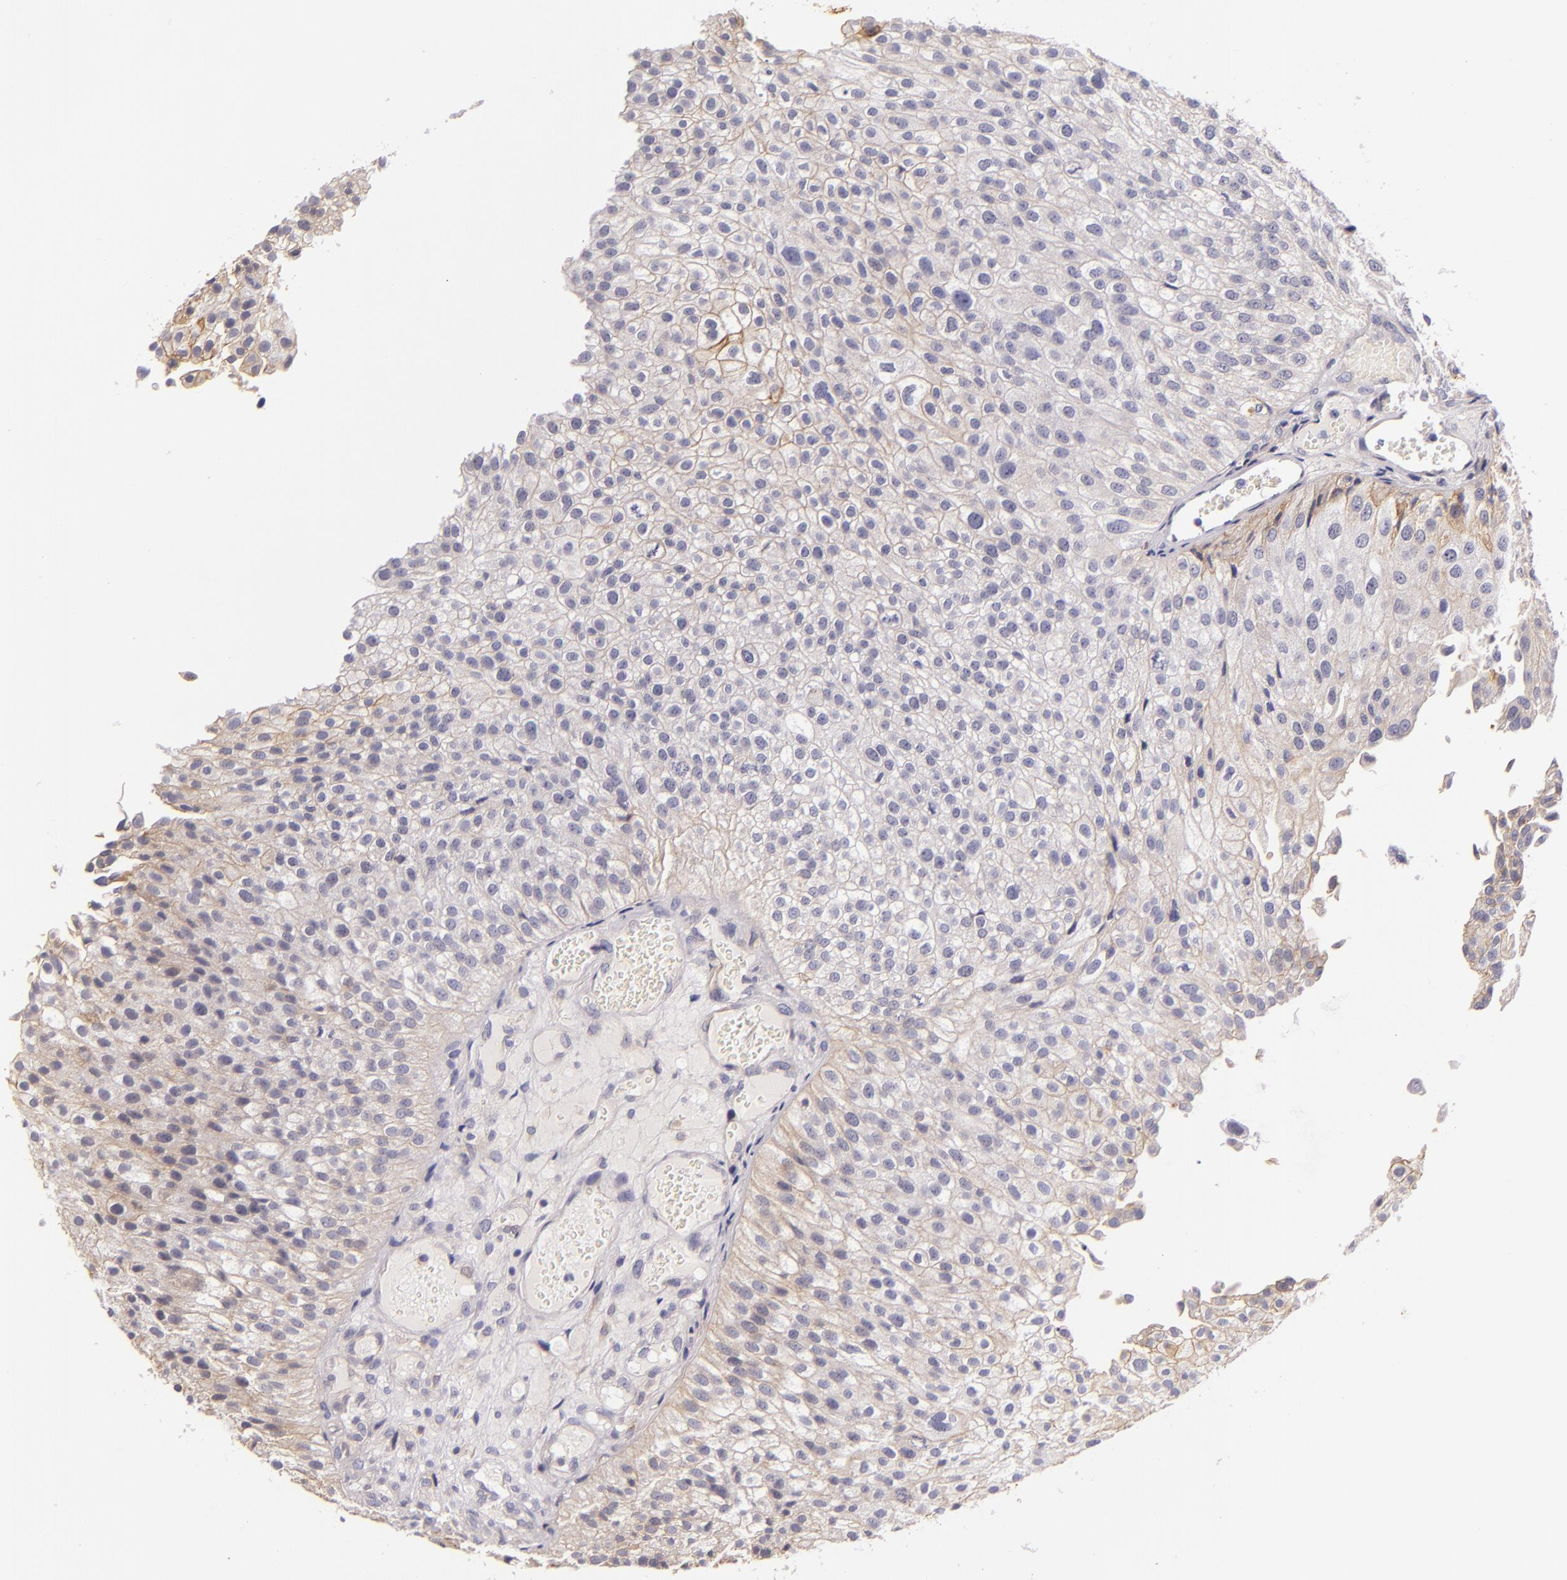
{"staining": {"intensity": "weak", "quantity": "<25%", "location": "cytoplasmic/membranous"}, "tissue": "urothelial cancer", "cell_type": "Tumor cells", "image_type": "cancer", "snomed": [{"axis": "morphology", "description": "Urothelial carcinoma, Low grade"}, {"axis": "topography", "description": "Urinary bladder"}], "caption": "The immunohistochemistry (IHC) photomicrograph has no significant expression in tumor cells of urothelial carcinoma (low-grade) tissue. (Immunohistochemistry (ihc), brightfield microscopy, high magnification).", "gene": "CTSF", "patient": {"sex": "female", "age": 89}}